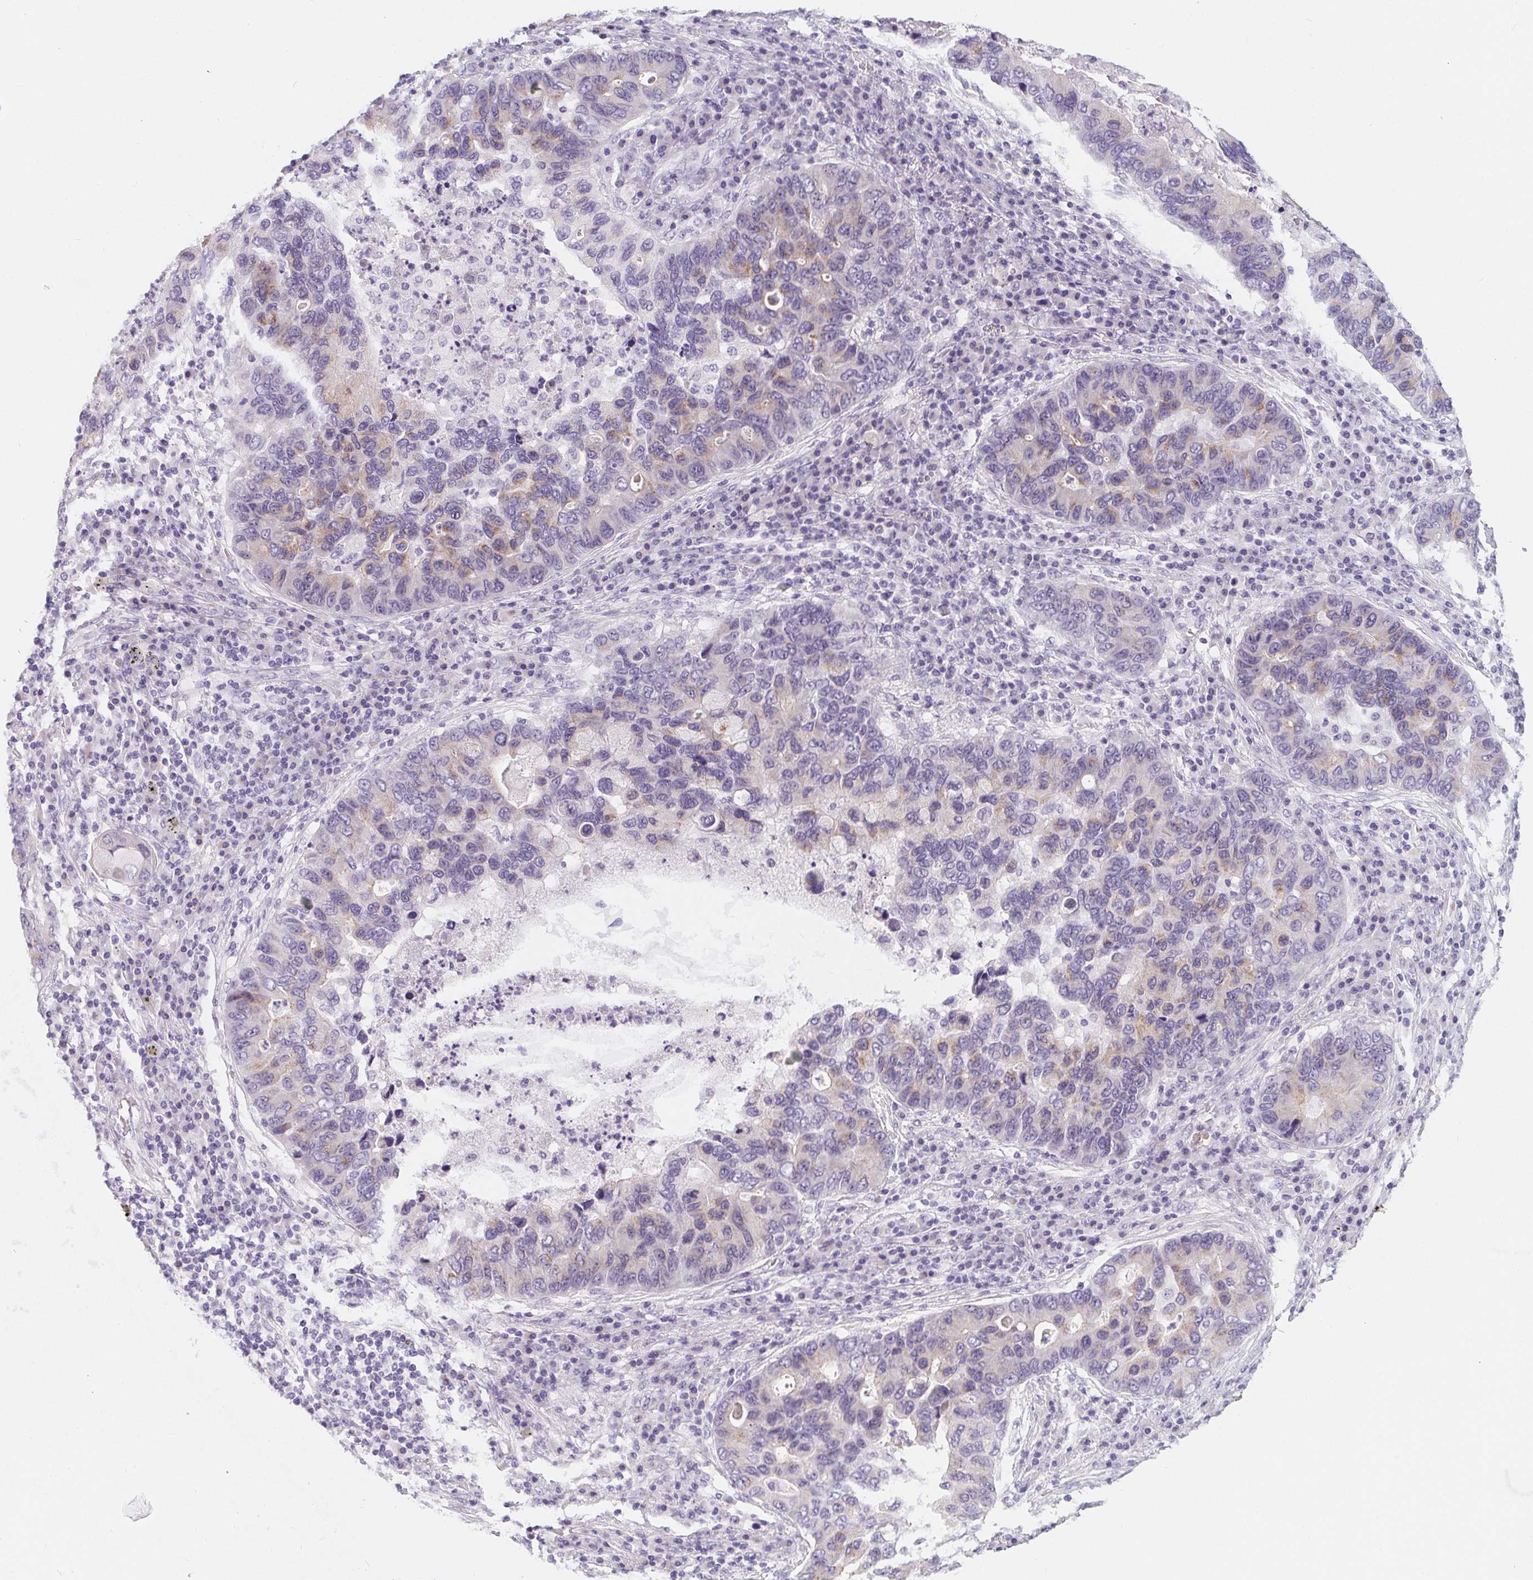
{"staining": {"intensity": "weak", "quantity": "<25%", "location": "cytoplasmic/membranous"}, "tissue": "lung cancer", "cell_type": "Tumor cells", "image_type": "cancer", "snomed": [{"axis": "morphology", "description": "Adenocarcinoma, NOS"}, {"axis": "morphology", "description": "Adenocarcinoma, metastatic, NOS"}, {"axis": "topography", "description": "Lymph node"}, {"axis": "topography", "description": "Lung"}], "caption": "IHC photomicrograph of human lung cancer stained for a protein (brown), which exhibits no staining in tumor cells.", "gene": "MAP1A", "patient": {"sex": "female", "age": 54}}